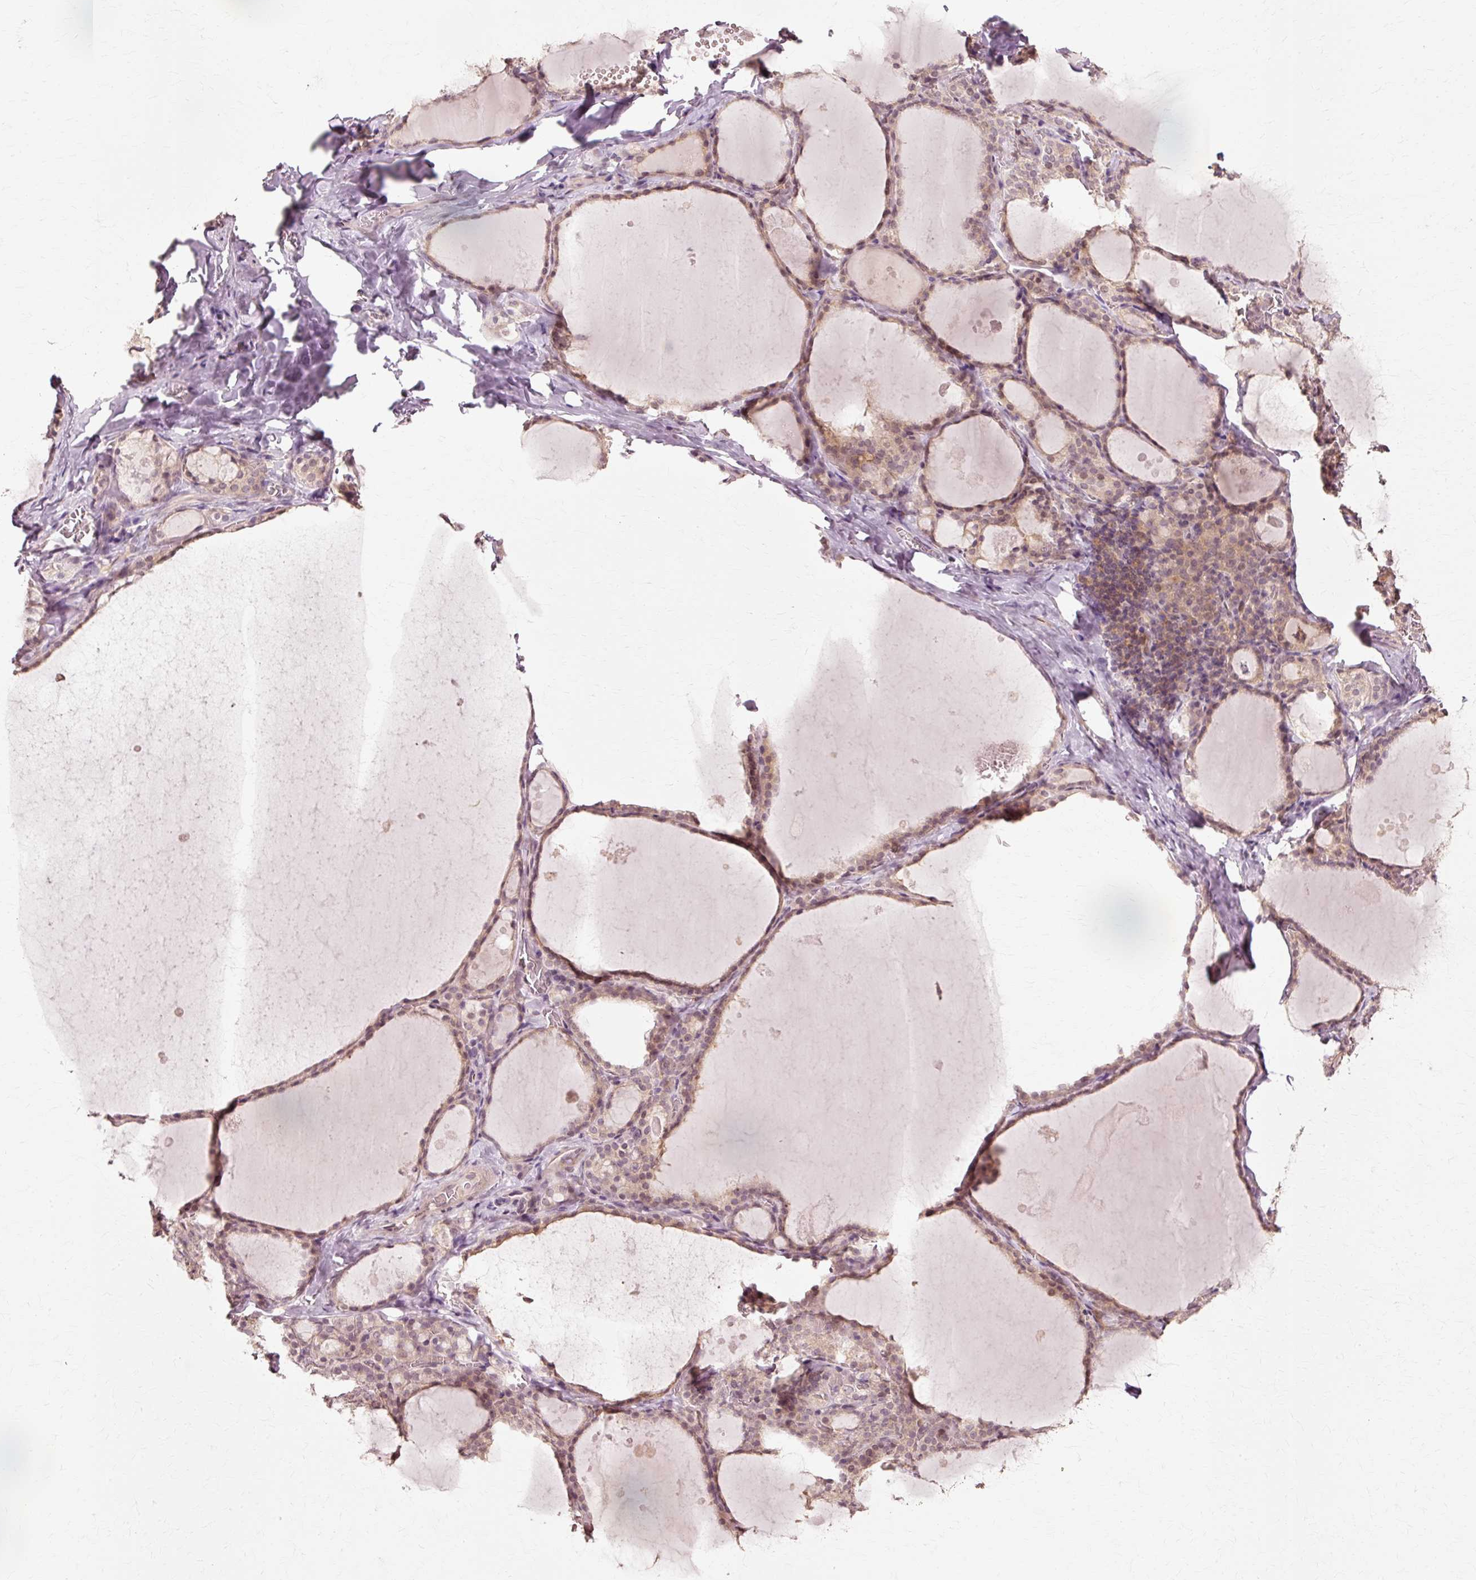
{"staining": {"intensity": "moderate", "quantity": ">75%", "location": "cytoplasmic/membranous"}, "tissue": "thyroid gland", "cell_type": "Glandular cells", "image_type": "normal", "snomed": [{"axis": "morphology", "description": "Normal tissue, NOS"}, {"axis": "topography", "description": "Thyroid gland"}], "caption": "Human thyroid gland stained with a brown dye exhibits moderate cytoplasmic/membranous positive expression in about >75% of glandular cells.", "gene": "RGPD5", "patient": {"sex": "male", "age": 56}}